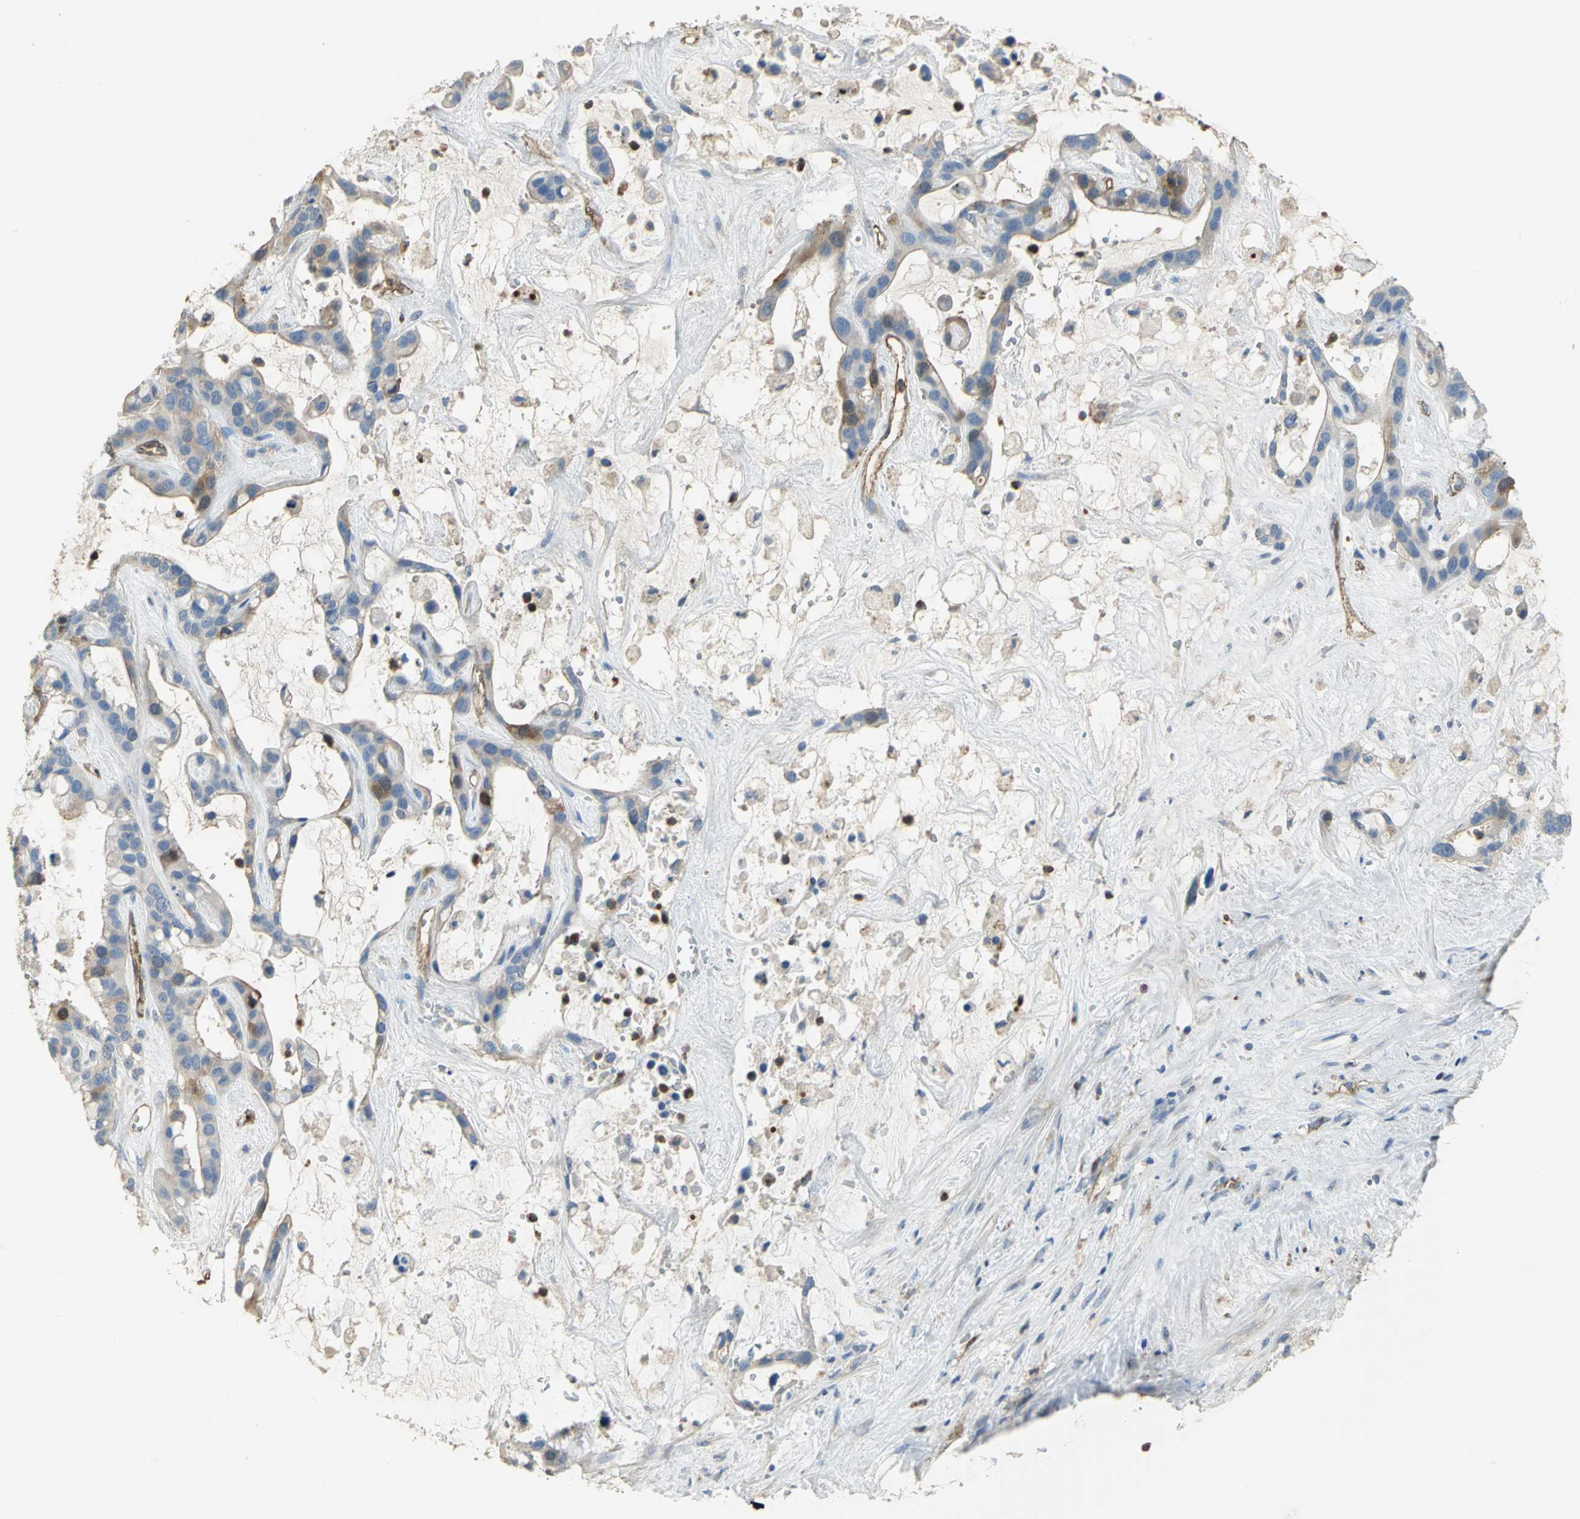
{"staining": {"intensity": "moderate", "quantity": "<25%", "location": "cytoplasmic/membranous"}, "tissue": "liver cancer", "cell_type": "Tumor cells", "image_type": "cancer", "snomed": [{"axis": "morphology", "description": "Cholangiocarcinoma"}, {"axis": "topography", "description": "Liver"}], "caption": "Immunohistochemistry (IHC) histopathology image of neoplastic tissue: liver cancer stained using immunohistochemistry reveals low levels of moderate protein expression localized specifically in the cytoplasmic/membranous of tumor cells, appearing as a cytoplasmic/membranous brown color.", "gene": "DLGAP5", "patient": {"sex": "female", "age": 65}}